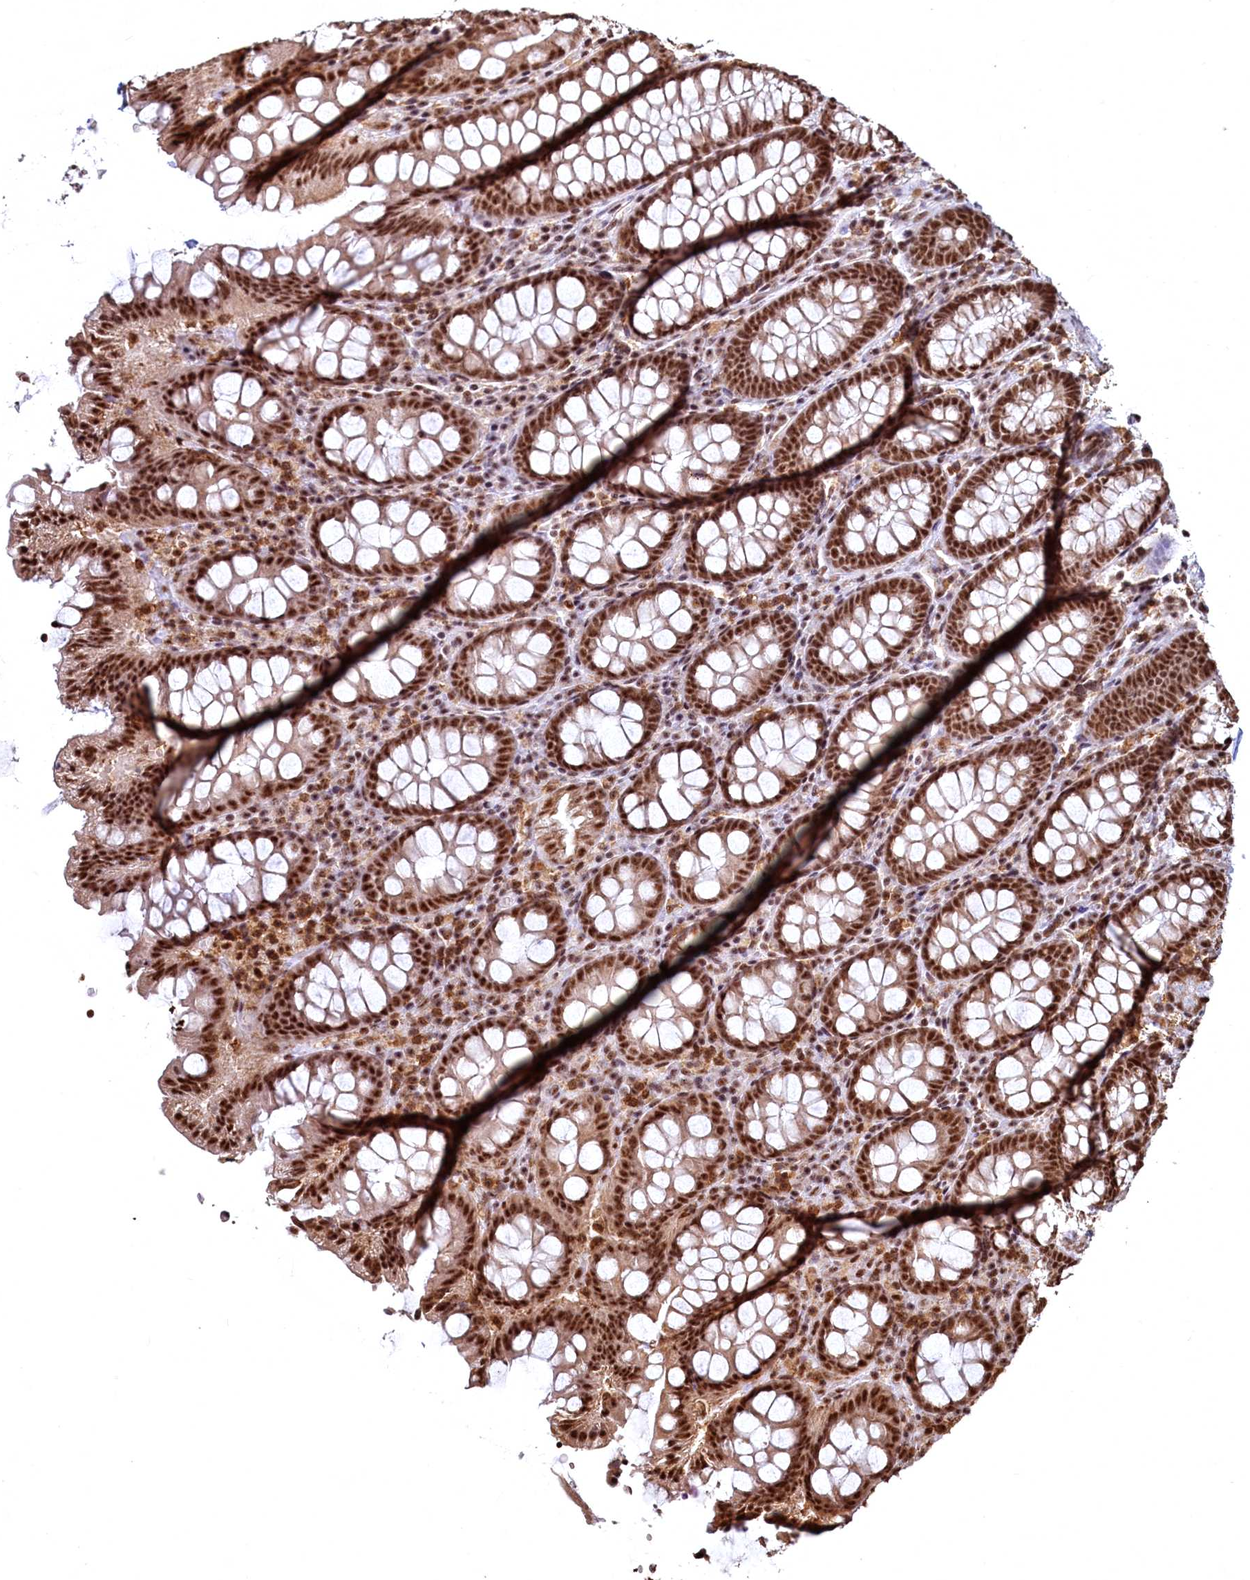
{"staining": {"intensity": "strong", "quantity": ">75%", "location": "nuclear"}, "tissue": "colon", "cell_type": "Endothelial cells", "image_type": "normal", "snomed": [{"axis": "morphology", "description": "Normal tissue, NOS"}, {"axis": "topography", "description": "Colon"}], "caption": "Immunohistochemistry (IHC) micrograph of benign colon stained for a protein (brown), which reveals high levels of strong nuclear positivity in approximately >75% of endothelial cells.", "gene": "RSRC2", "patient": {"sex": "female", "age": 79}}